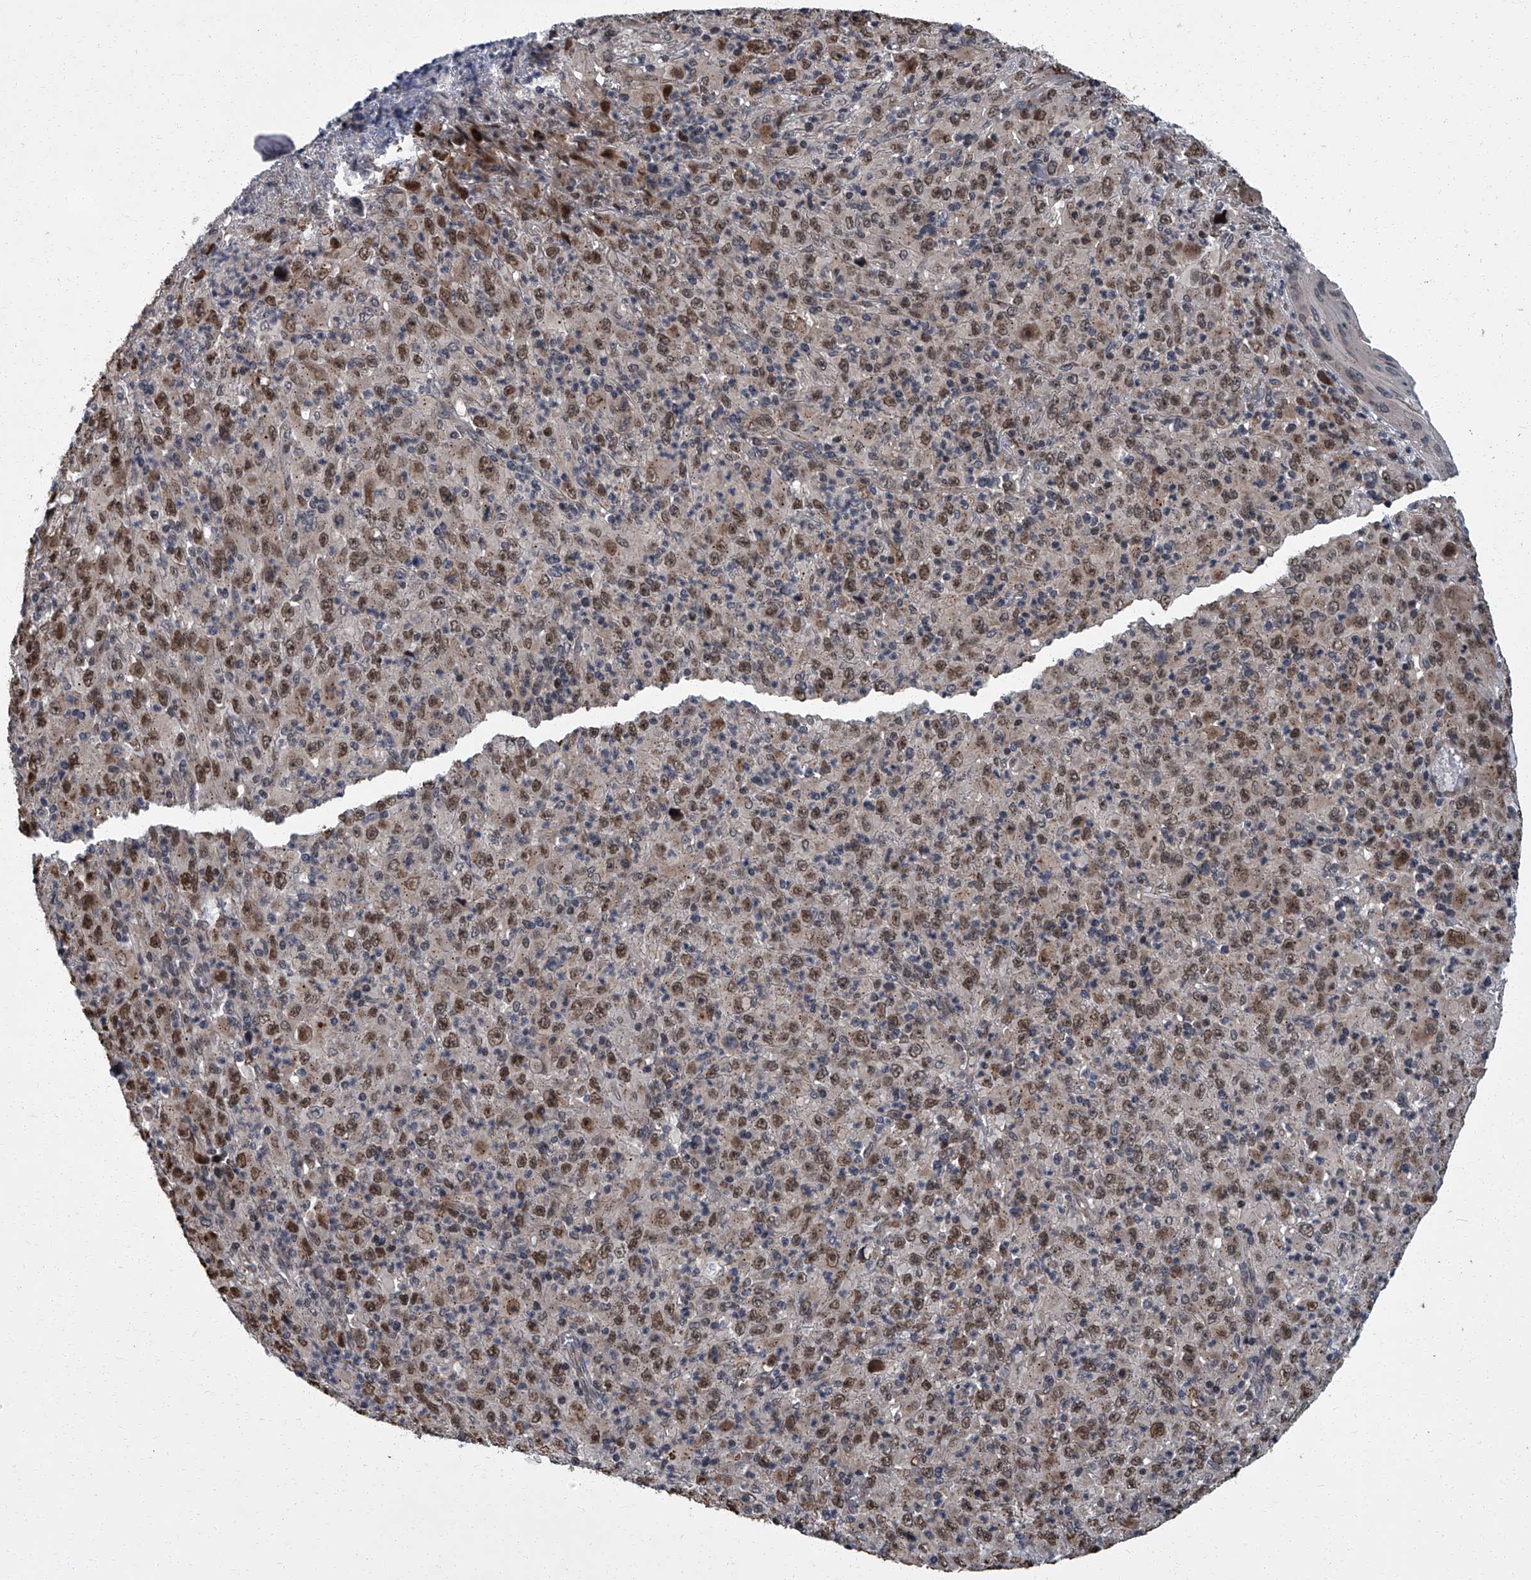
{"staining": {"intensity": "moderate", "quantity": ">75%", "location": "nuclear"}, "tissue": "melanoma", "cell_type": "Tumor cells", "image_type": "cancer", "snomed": [{"axis": "morphology", "description": "Malignant melanoma, Metastatic site"}, {"axis": "topography", "description": "Skin"}], "caption": "Protein staining demonstrates moderate nuclear staining in approximately >75% of tumor cells in melanoma.", "gene": "ZNF274", "patient": {"sex": "female", "age": 56}}